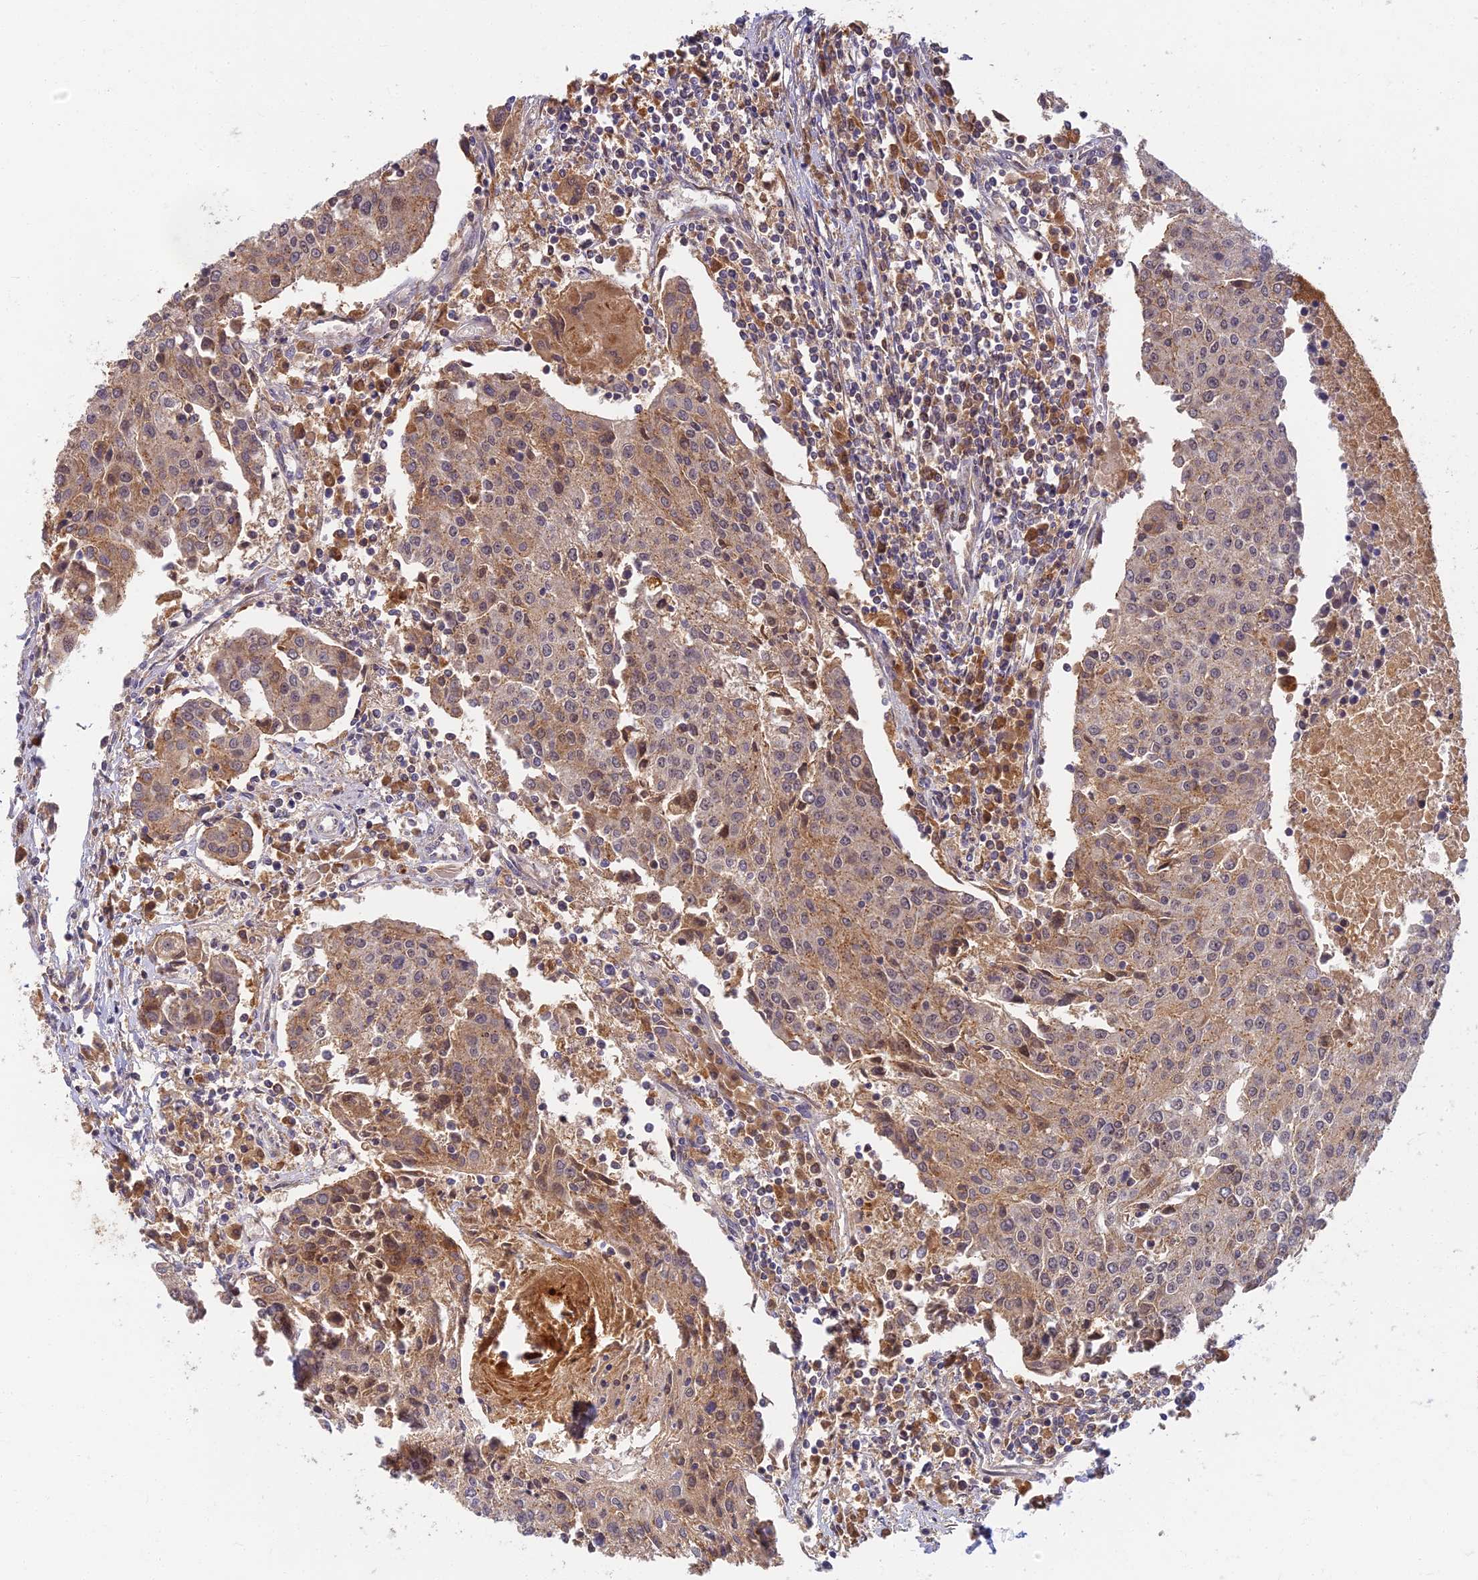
{"staining": {"intensity": "weak", "quantity": ">75%", "location": "cytoplasmic/membranous"}, "tissue": "urothelial cancer", "cell_type": "Tumor cells", "image_type": "cancer", "snomed": [{"axis": "morphology", "description": "Urothelial carcinoma, High grade"}, {"axis": "topography", "description": "Urinary bladder"}], "caption": "Protein expression analysis of urothelial cancer exhibits weak cytoplasmic/membranous staining in approximately >75% of tumor cells. The staining was performed using DAB to visualize the protein expression in brown, while the nuclei were stained in blue with hematoxylin (Magnification: 20x).", "gene": "RGL3", "patient": {"sex": "female", "age": 85}}